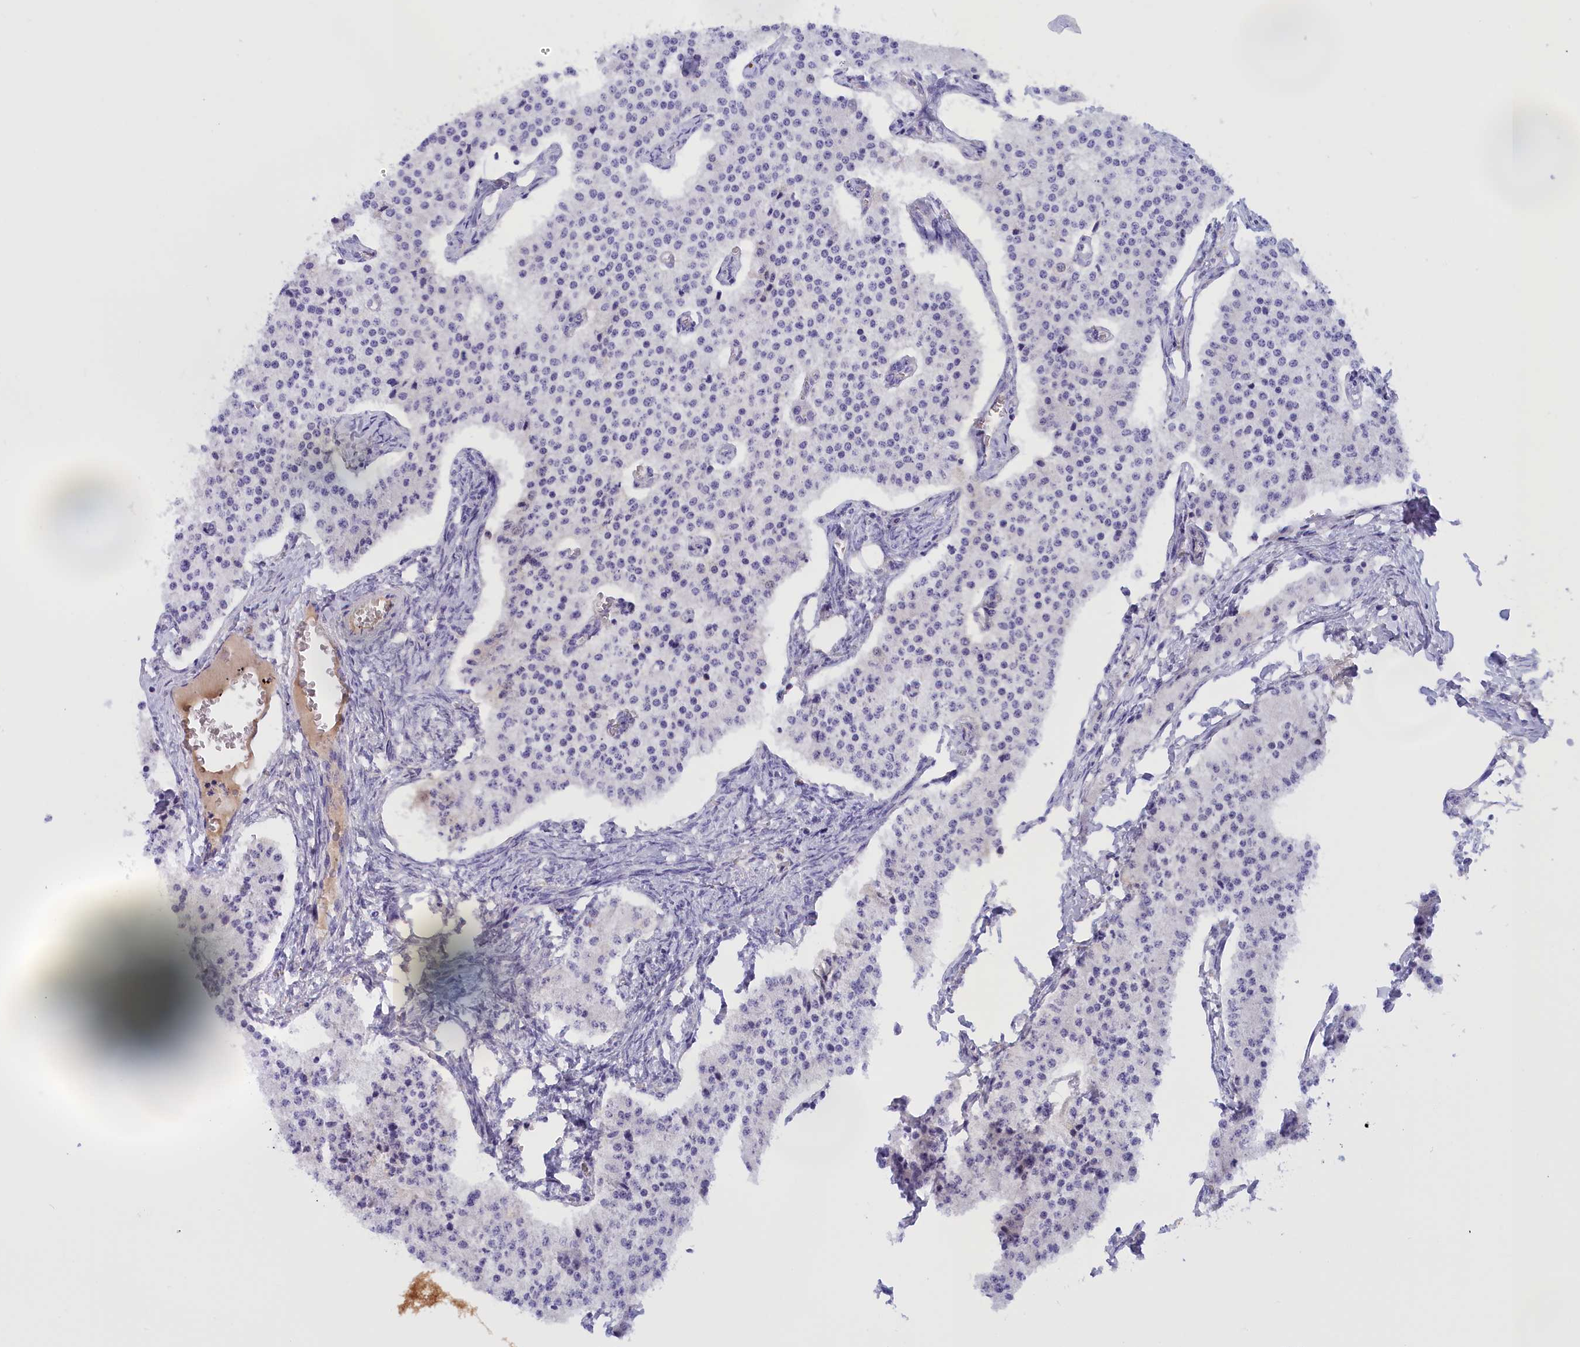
{"staining": {"intensity": "negative", "quantity": "none", "location": "none"}, "tissue": "carcinoid", "cell_type": "Tumor cells", "image_type": "cancer", "snomed": [{"axis": "morphology", "description": "Carcinoid, malignant, NOS"}, {"axis": "topography", "description": "Colon"}], "caption": "Micrograph shows no significant protein staining in tumor cells of malignant carcinoid. (DAB (3,3'-diaminobenzidine) IHC with hematoxylin counter stain).", "gene": "PROK2", "patient": {"sex": "female", "age": 52}}